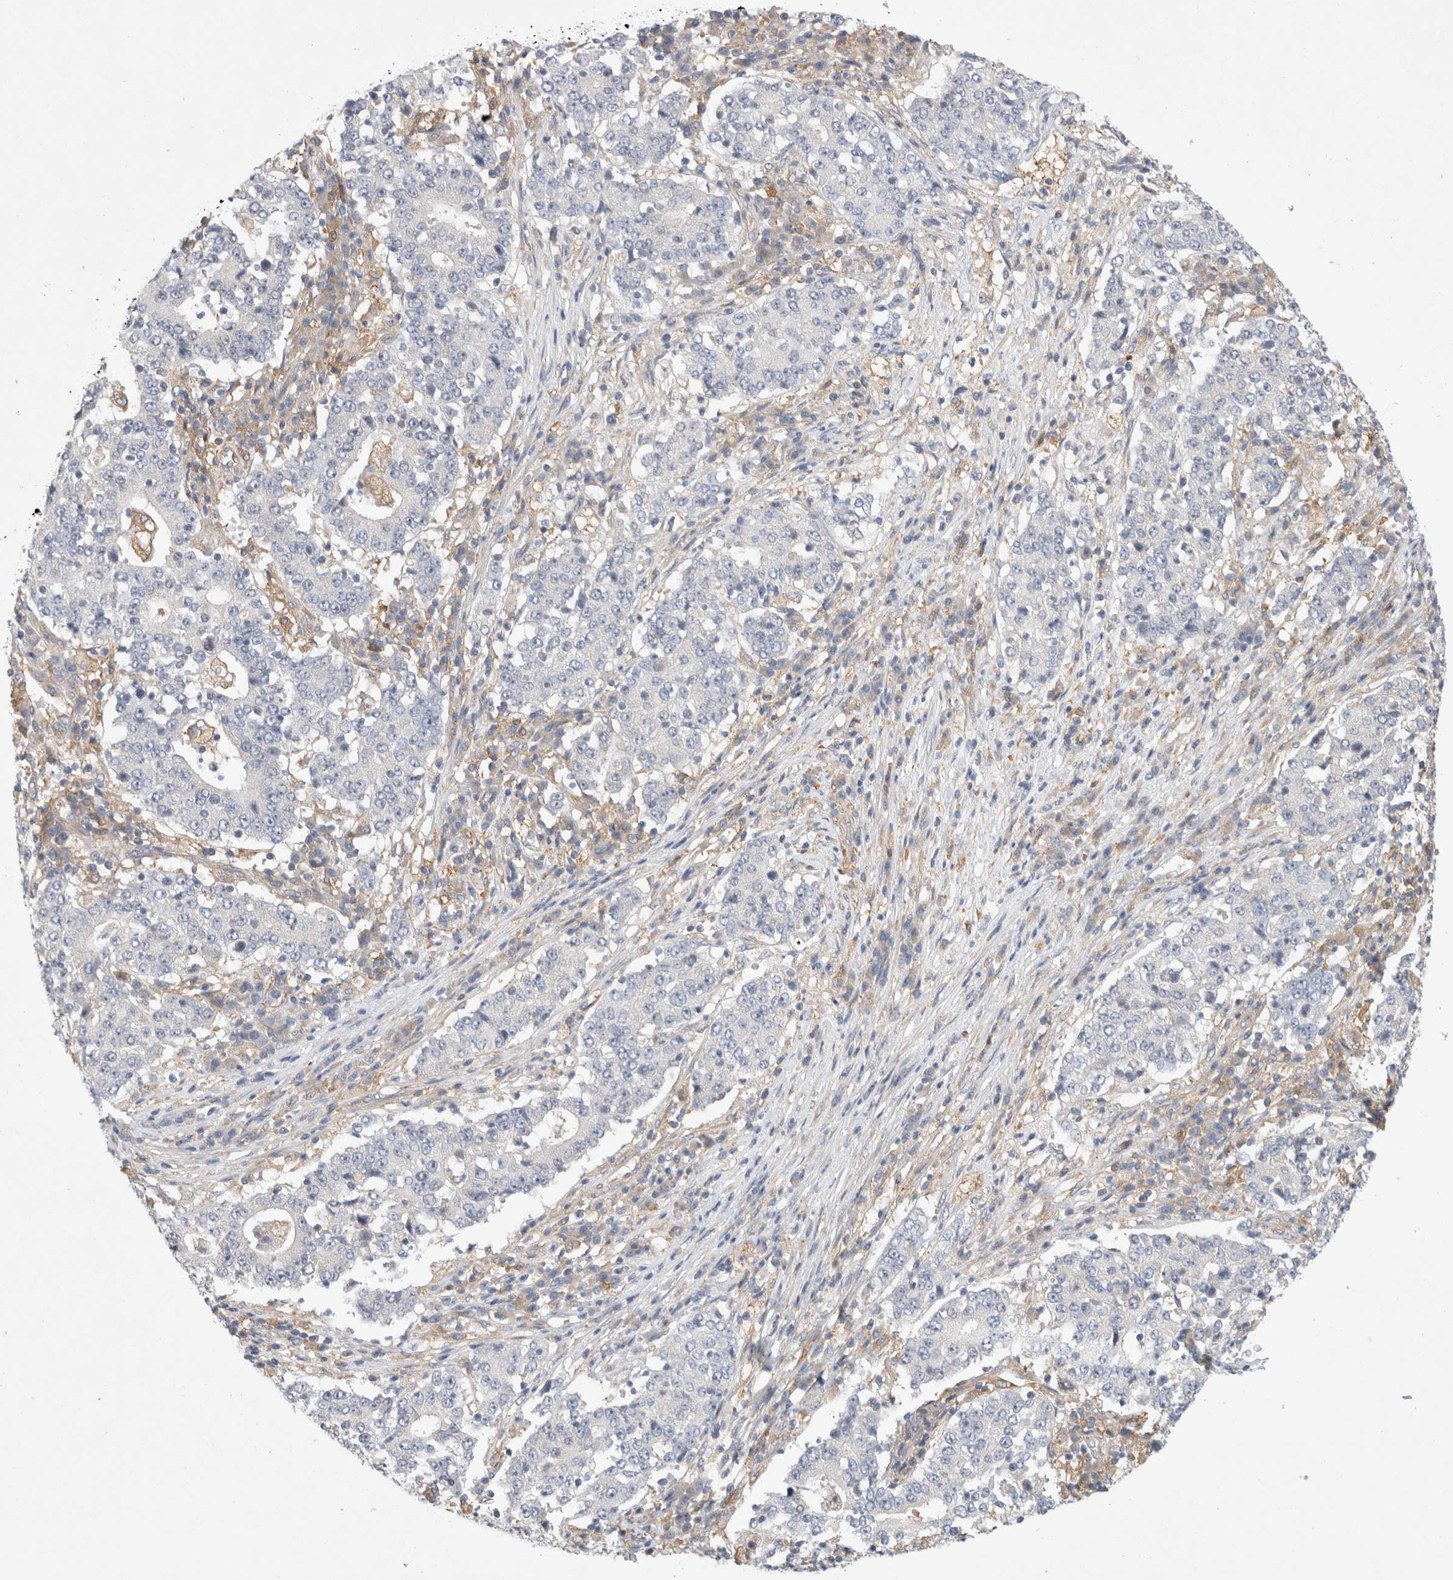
{"staining": {"intensity": "negative", "quantity": "none", "location": "none"}, "tissue": "stomach cancer", "cell_type": "Tumor cells", "image_type": "cancer", "snomed": [{"axis": "morphology", "description": "Adenocarcinoma, NOS"}, {"axis": "topography", "description": "Stomach"}], "caption": "DAB (3,3'-diaminobenzidine) immunohistochemical staining of stomach cancer reveals no significant staining in tumor cells. (DAB (3,3'-diaminobenzidine) immunohistochemistry visualized using brightfield microscopy, high magnification).", "gene": "CDCA7L", "patient": {"sex": "male", "age": 59}}